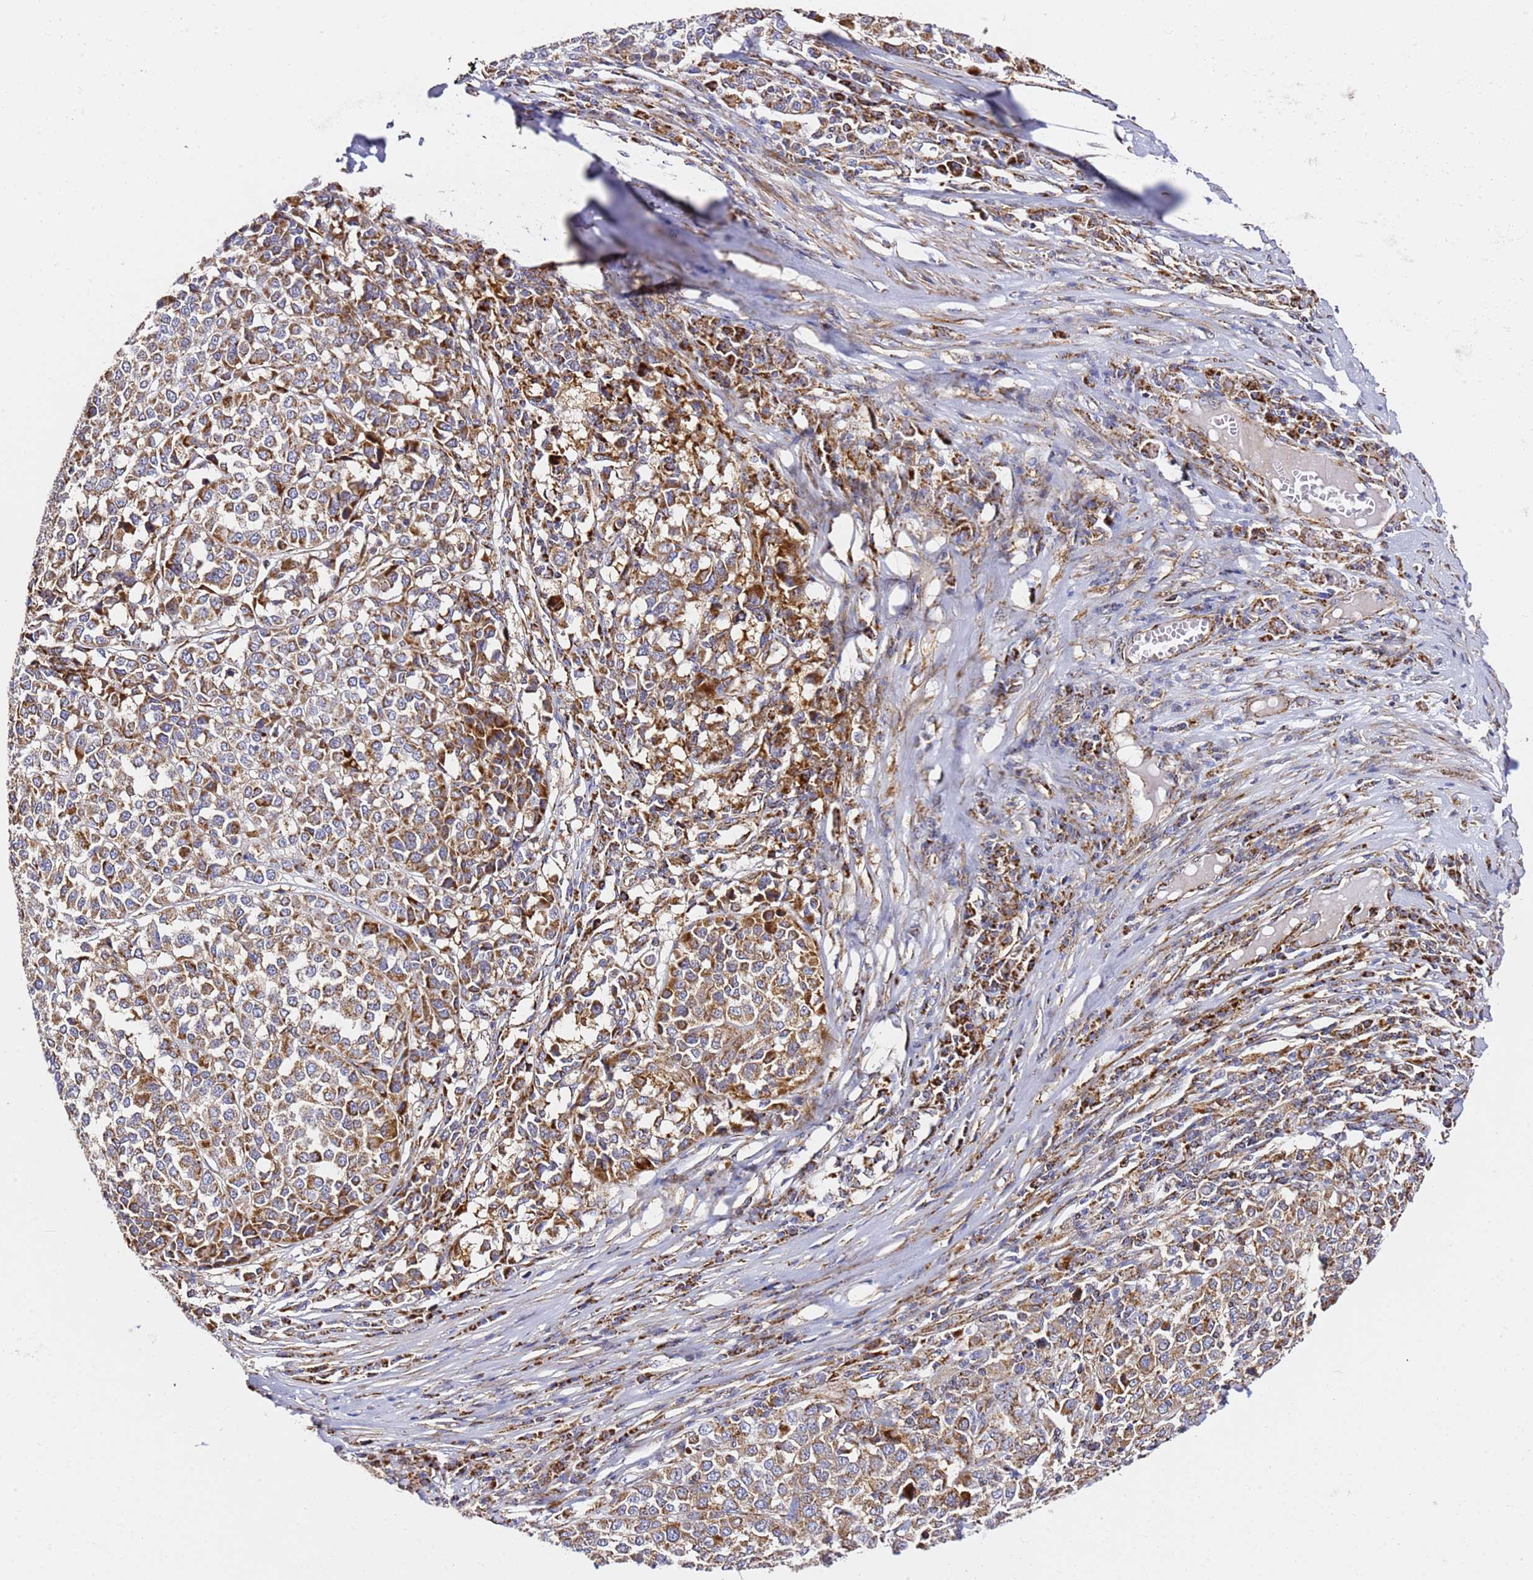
{"staining": {"intensity": "moderate", "quantity": ">75%", "location": "cytoplasmic/membranous"}, "tissue": "melanoma", "cell_type": "Tumor cells", "image_type": "cancer", "snomed": [{"axis": "morphology", "description": "Malignant melanoma, Metastatic site"}, {"axis": "topography", "description": "Lymph node"}], "caption": "This histopathology image reveals malignant melanoma (metastatic site) stained with IHC to label a protein in brown. The cytoplasmic/membranous of tumor cells show moderate positivity for the protein. Nuclei are counter-stained blue.", "gene": "NDUFA3", "patient": {"sex": "male", "age": 44}}